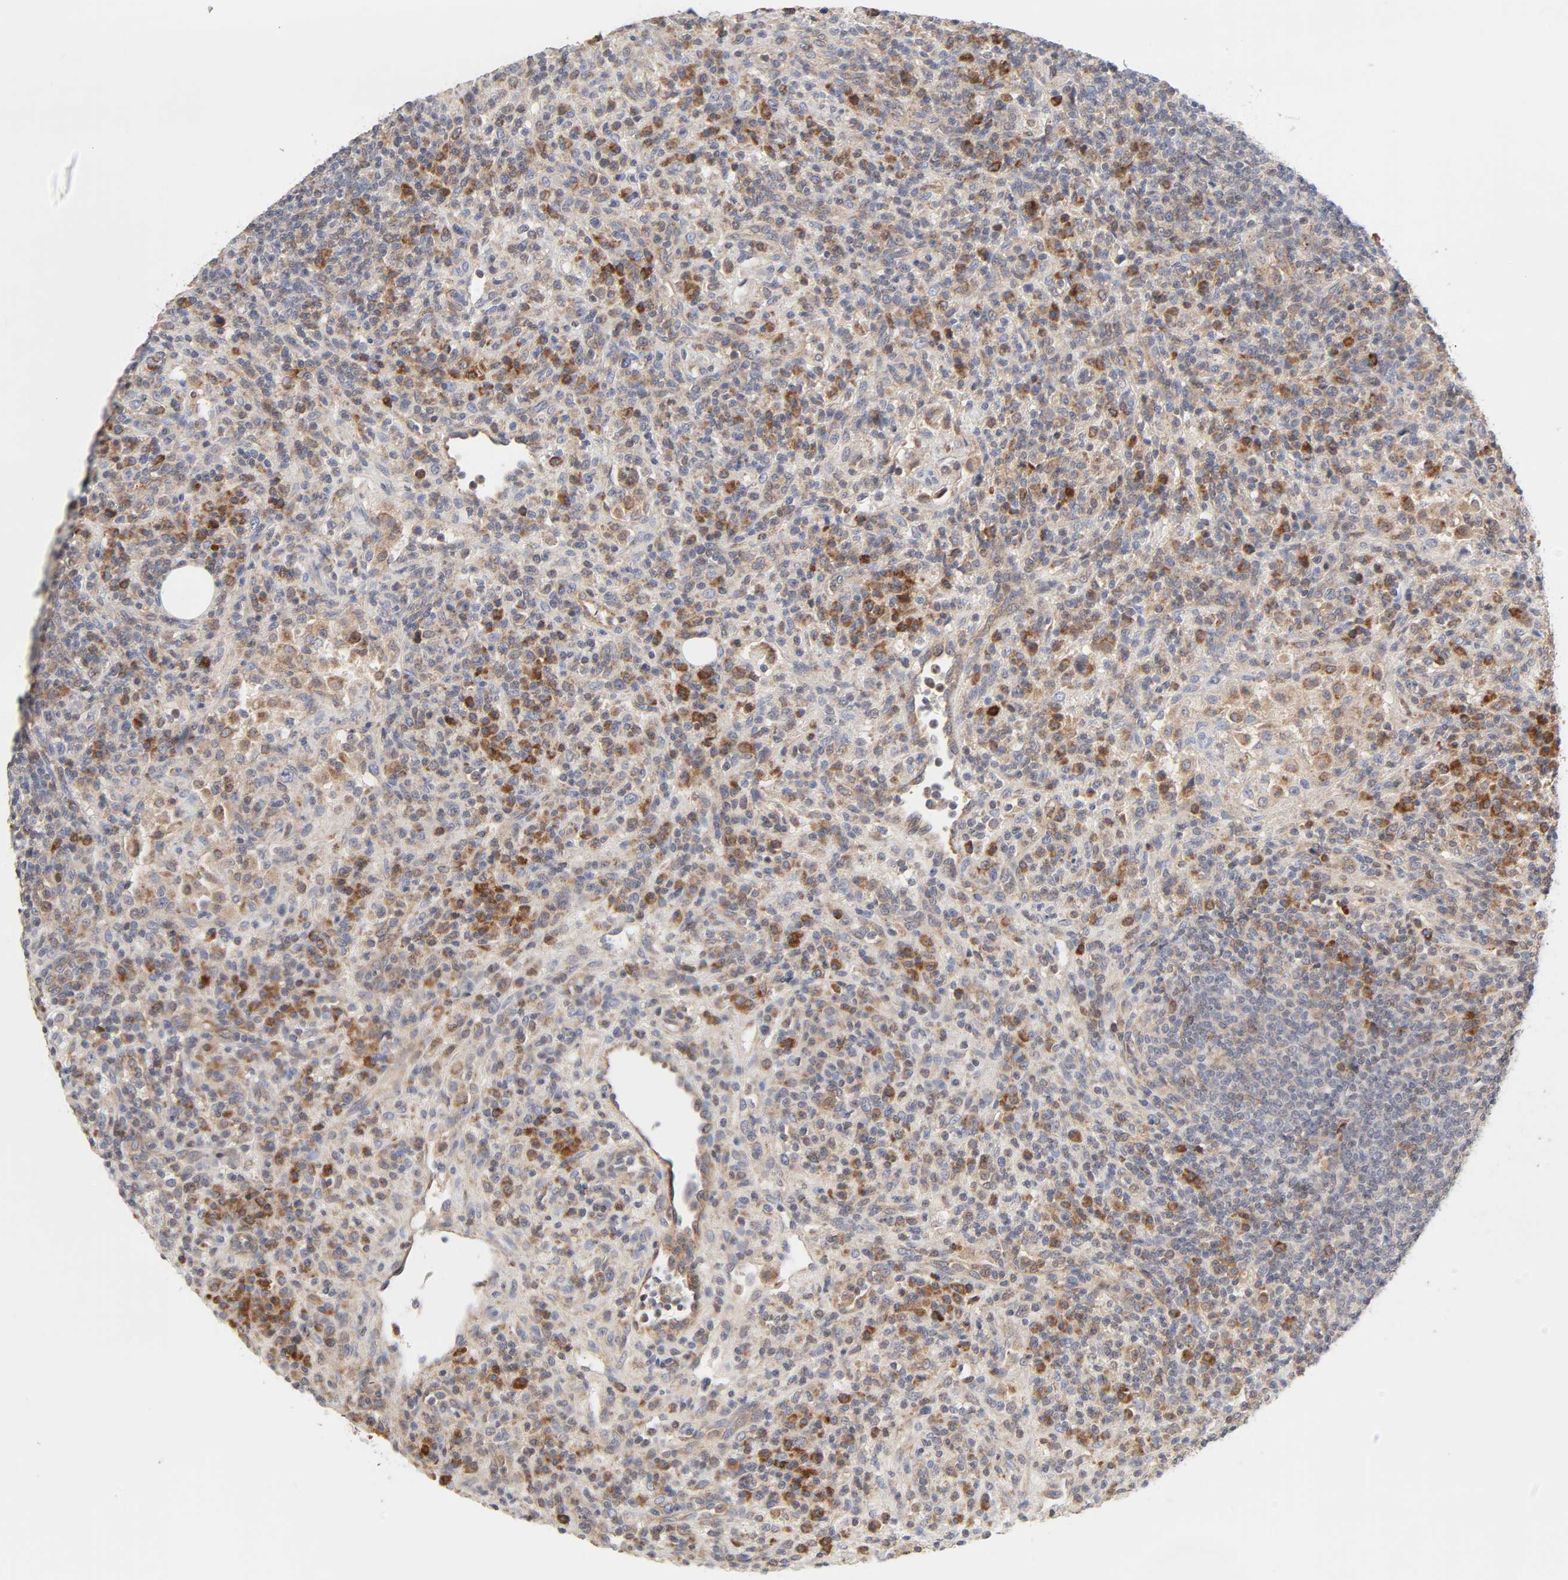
{"staining": {"intensity": "moderate", "quantity": "25%-75%", "location": "cytoplasmic/membranous"}, "tissue": "lymphoma", "cell_type": "Tumor cells", "image_type": "cancer", "snomed": [{"axis": "morphology", "description": "Hodgkin's disease, NOS"}, {"axis": "topography", "description": "Lymph node"}], "caption": "Lymphoma tissue displays moderate cytoplasmic/membranous positivity in approximately 25%-75% of tumor cells, visualized by immunohistochemistry.", "gene": "IL4R", "patient": {"sex": "male", "age": 65}}